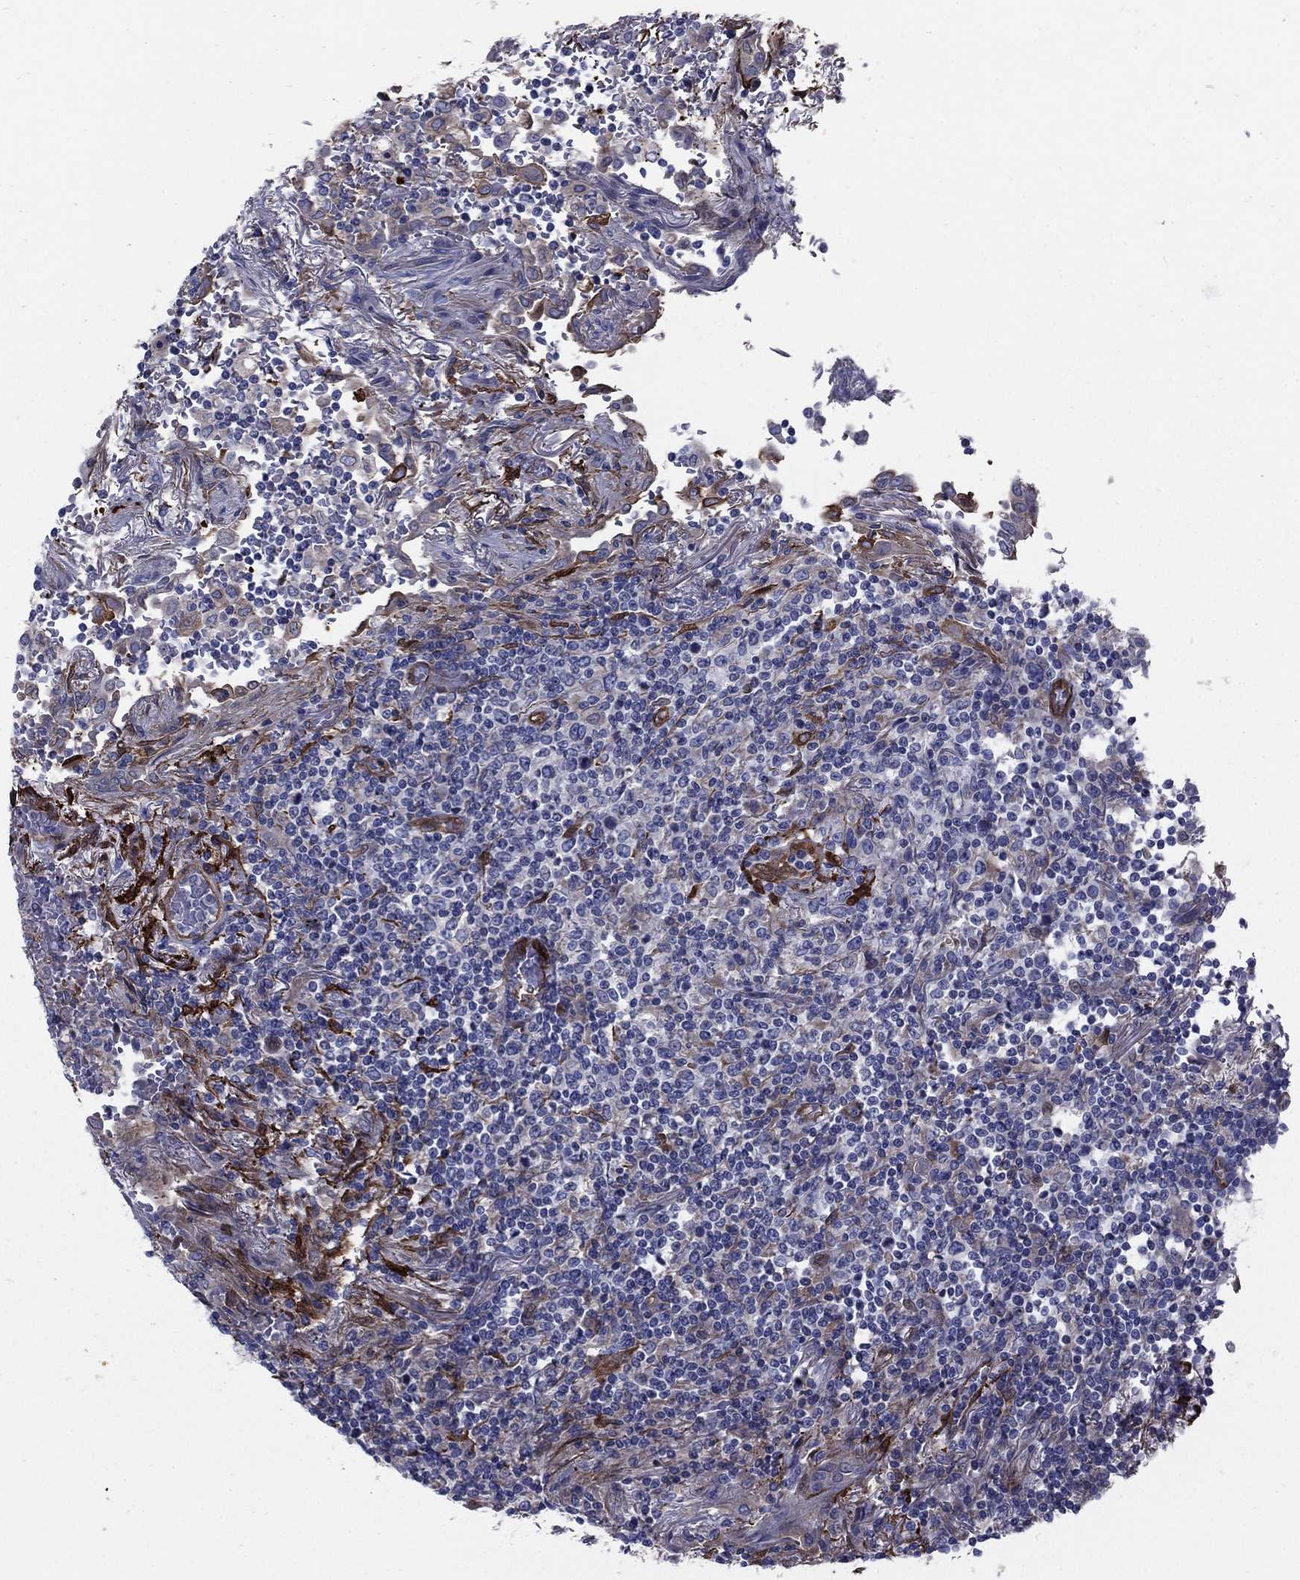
{"staining": {"intensity": "negative", "quantity": "none", "location": "none"}, "tissue": "lymphoma", "cell_type": "Tumor cells", "image_type": "cancer", "snomed": [{"axis": "morphology", "description": "Malignant lymphoma, non-Hodgkin's type, High grade"}, {"axis": "topography", "description": "Lung"}], "caption": "A high-resolution photomicrograph shows IHC staining of malignant lymphoma, non-Hodgkin's type (high-grade), which shows no significant staining in tumor cells.", "gene": "EMP2", "patient": {"sex": "male", "age": 79}}